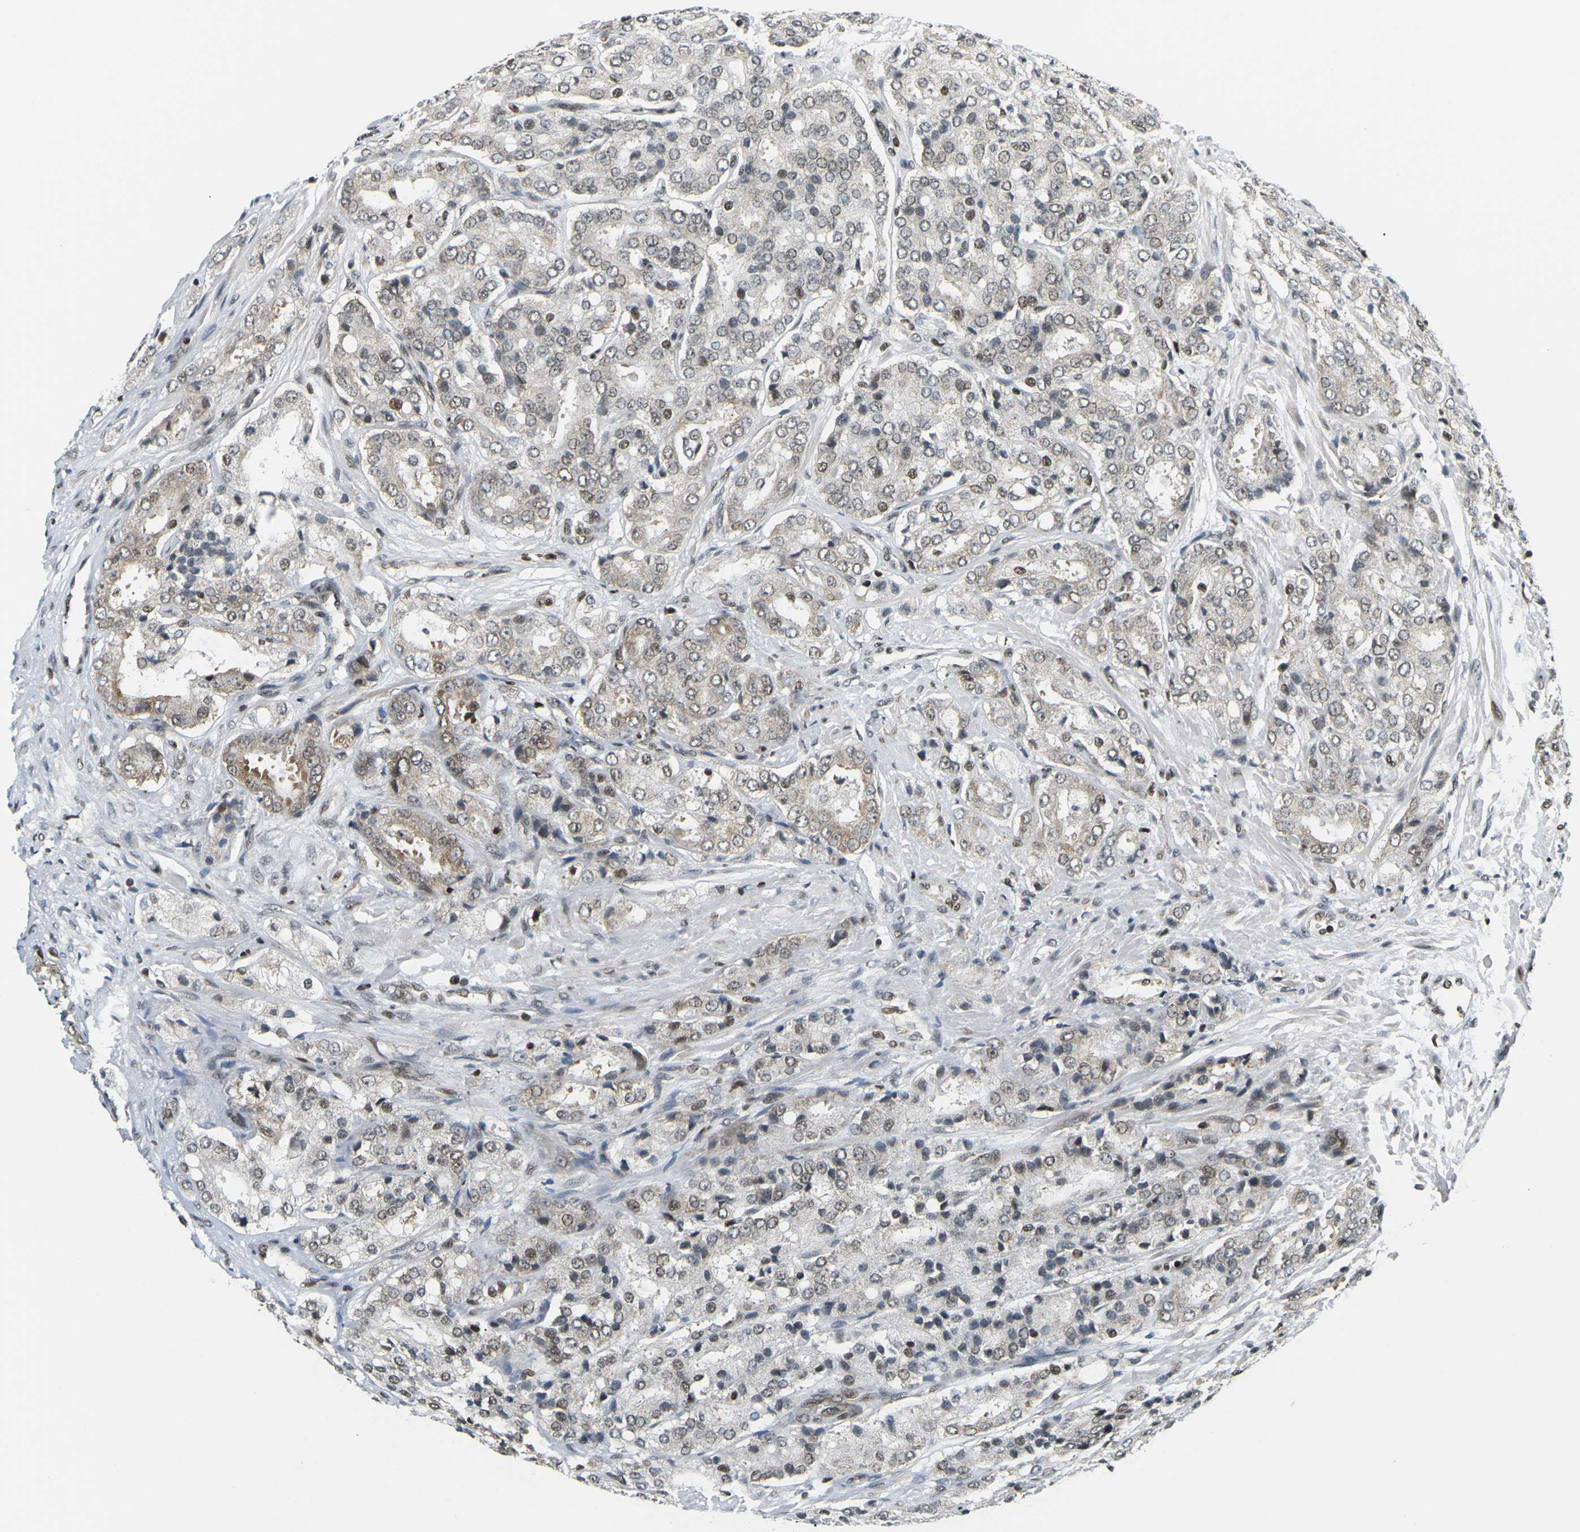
{"staining": {"intensity": "weak", "quantity": "25%-75%", "location": "nuclear"}, "tissue": "prostate cancer", "cell_type": "Tumor cells", "image_type": "cancer", "snomed": [{"axis": "morphology", "description": "Adenocarcinoma, High grade"}, {"axis": "topography", "description": "Prostate"}], "caption": "There is low levels of weak nuclear positivity in tumor cells of prostate cancer (adenocarcinoma (high-grade)), as demonstrated by immunohistochemical staining (brown color).", "gene": "CELF1", "patient": {"sex": "male", "age": 65}}